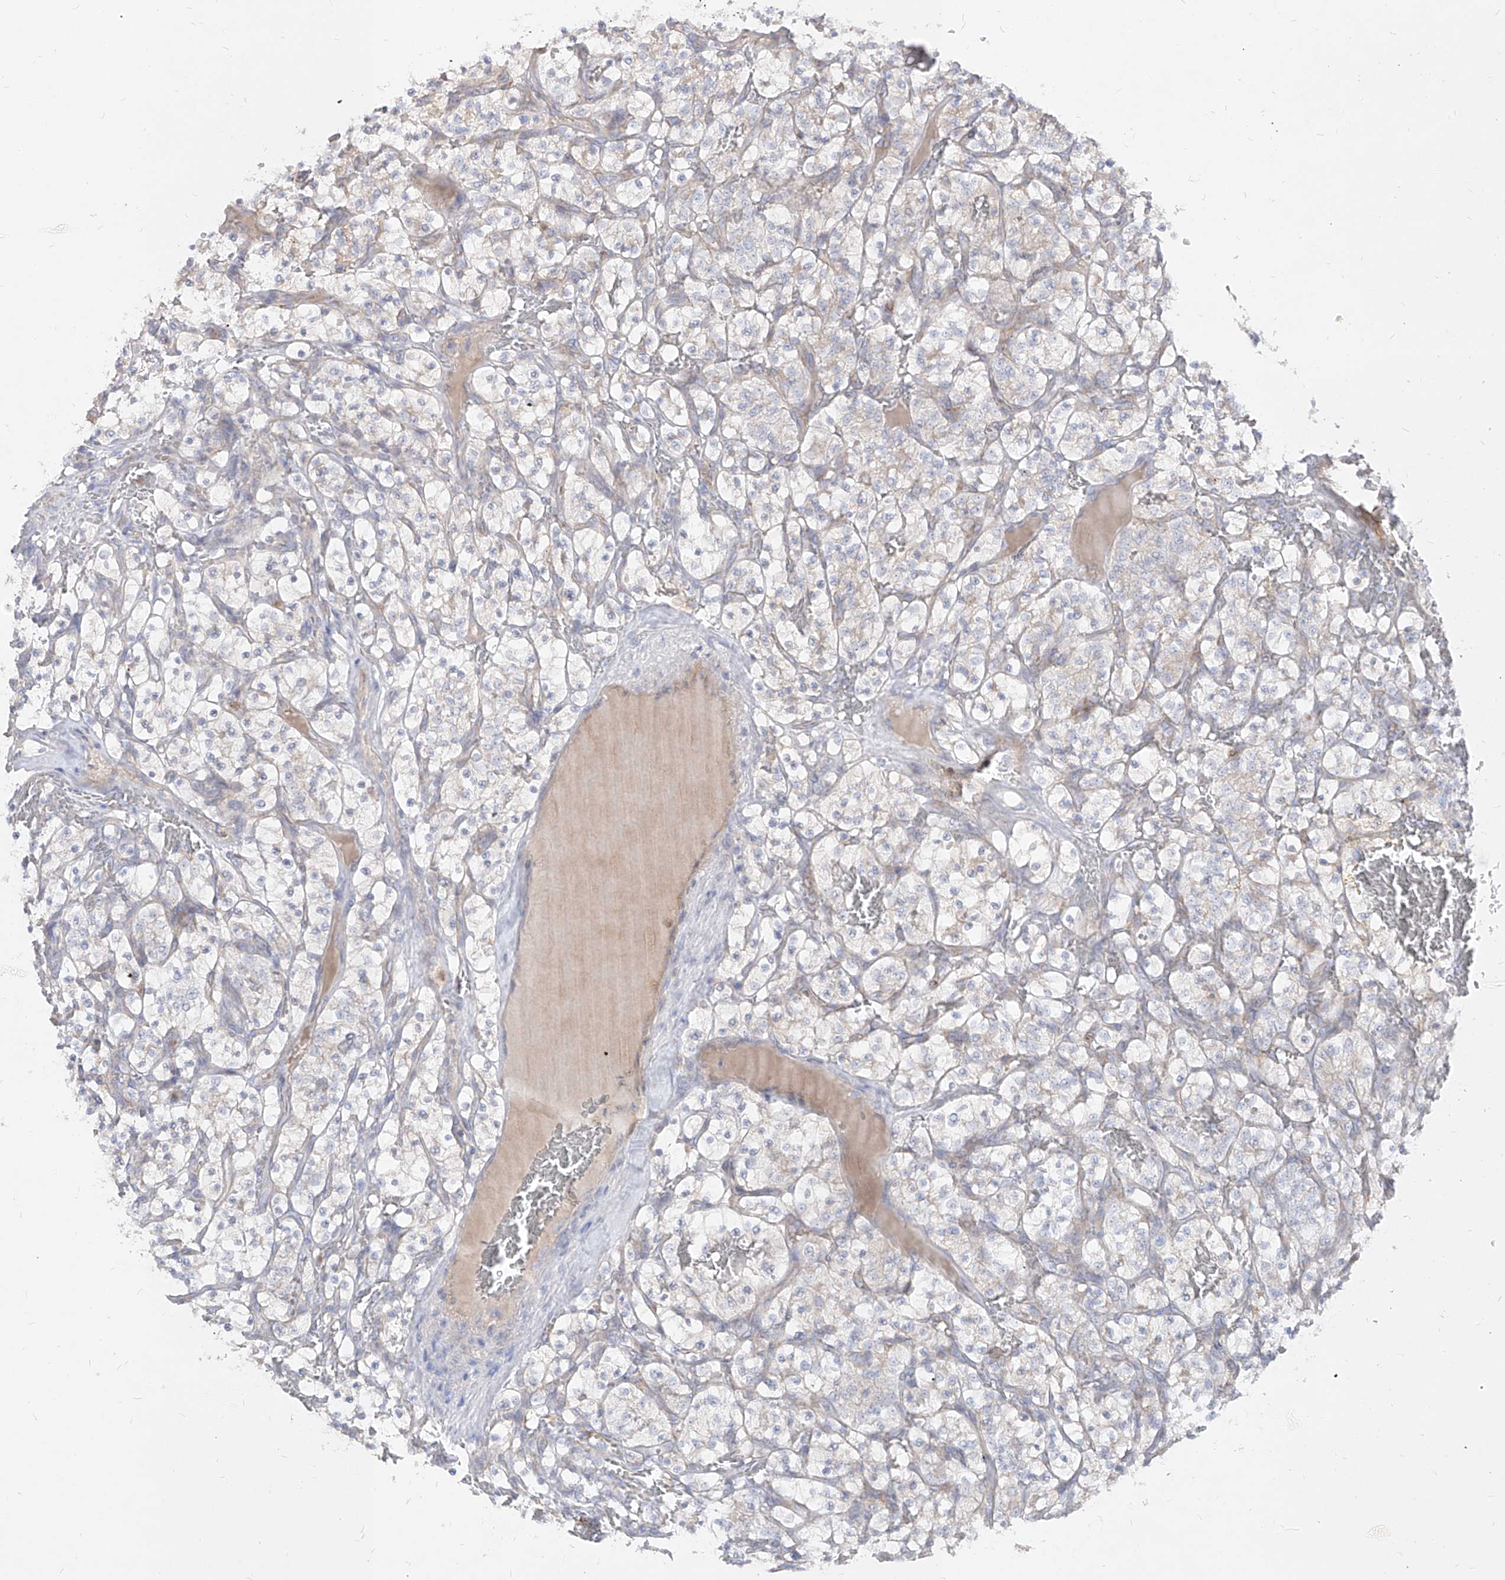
{"staining": {"intensity": "negative", "quantity": "none", "location": "none"}, "tissue": "renal cancer", "cell_type": "Tumor cells", "image_type": "cancer", "snomed": [{"axis": "morphology", "description": "Adenocarcinoma, NOS"}, {"axis": "topography", "description": "Kidney"}], "caption": "The micrograph displays no significant positivity in tumor cells of renal cancer (adenocarcinoma).", "gene": "RBFOX3", "patient": {"sex": "female", "age": 57}}